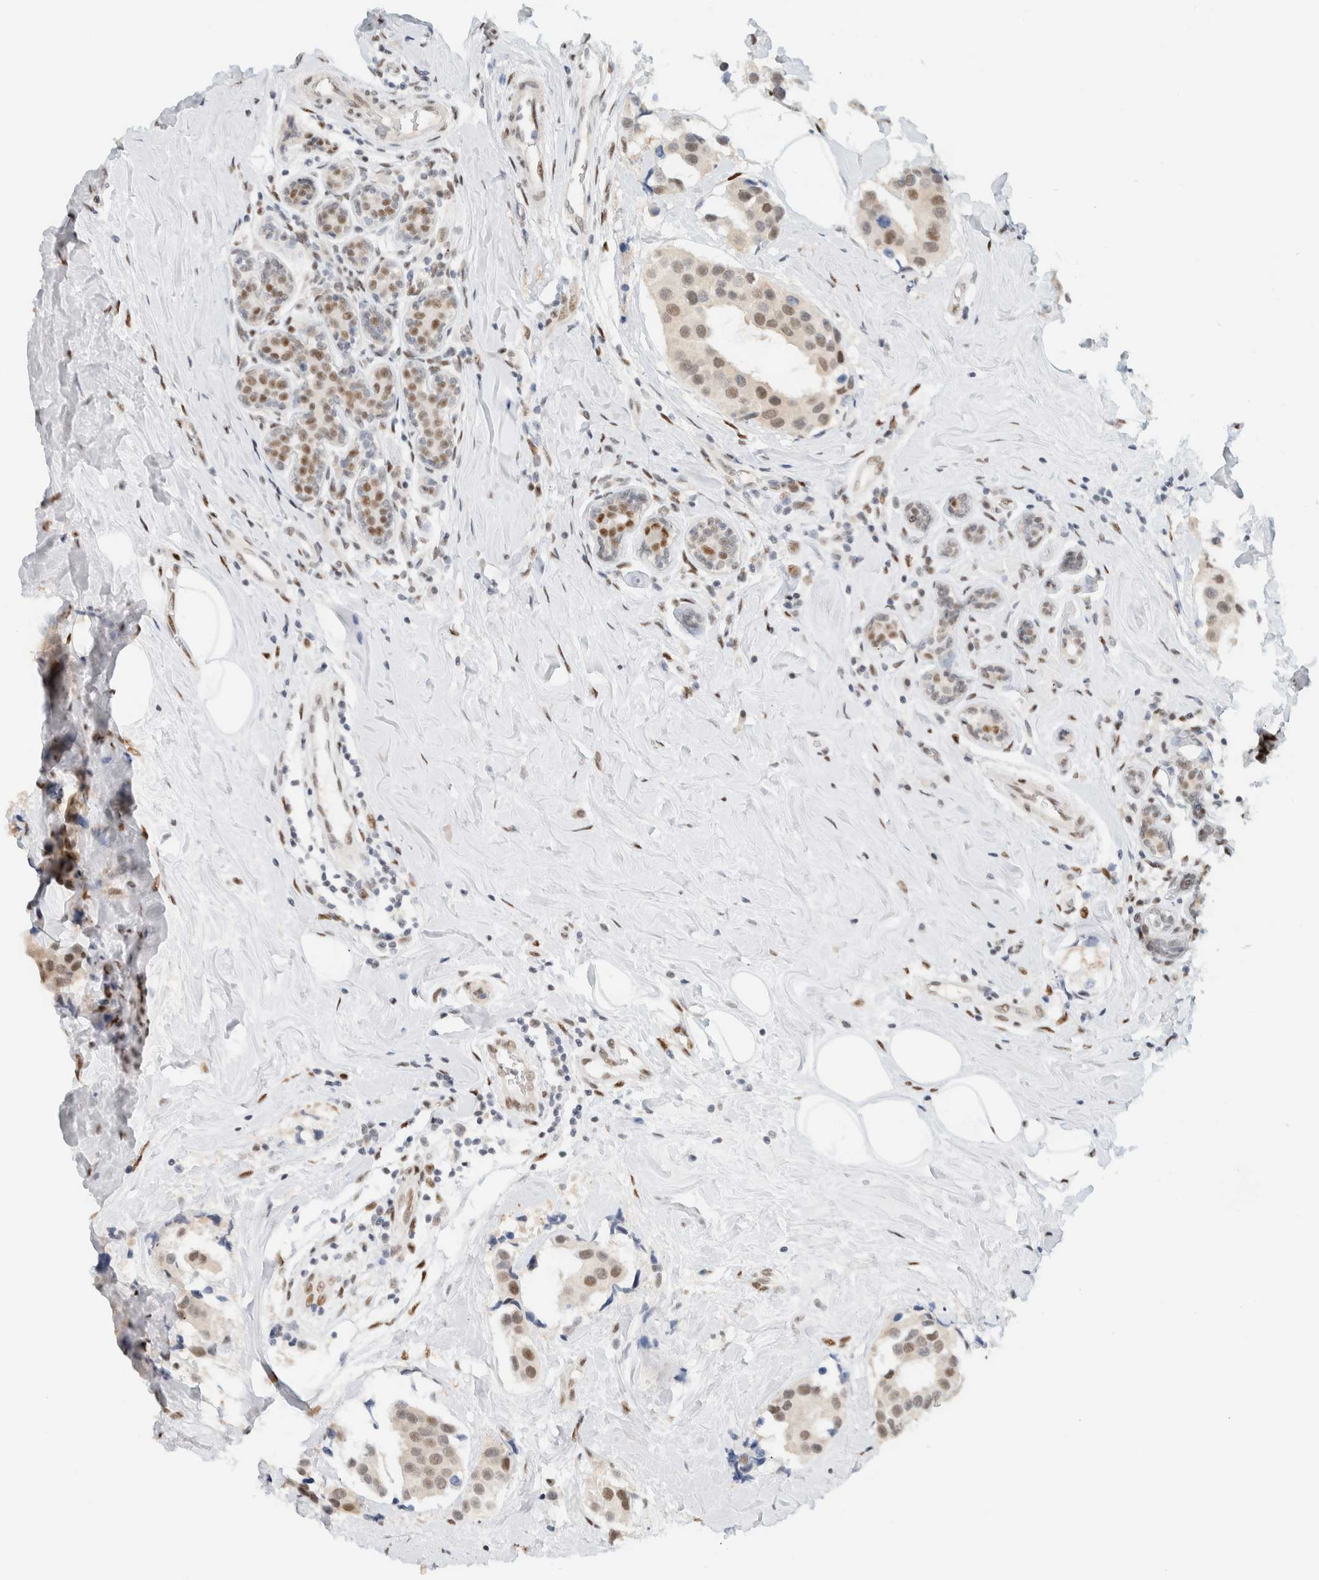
{"staining": {"intensity": "weak", "quantity": "25%-75%", "location": "nuclear"}, "tissue": "breast cancer", "cell_type": "Tumor cells", "image_type": "cancer", "snomed": [{"axis": "morphology", "description": "Normal tissue, NOS"}, {"axis": "morphology", "description": "Duct carcinoma"}, {"axis": "topography", "description": "Breast"}], "caption": "High-magnification brightfield microscopy of intraductal carcinoma (breast) stained with DAB (3,3'-diaminobenzidine) (brown) and counterstained with hematoxylin (blue). tumor cells exhibit weak nuclear staining is identified in about25%-75% of cells.", "gene": "ZNF683", "patient": {"sex": "female", "age": 39}}